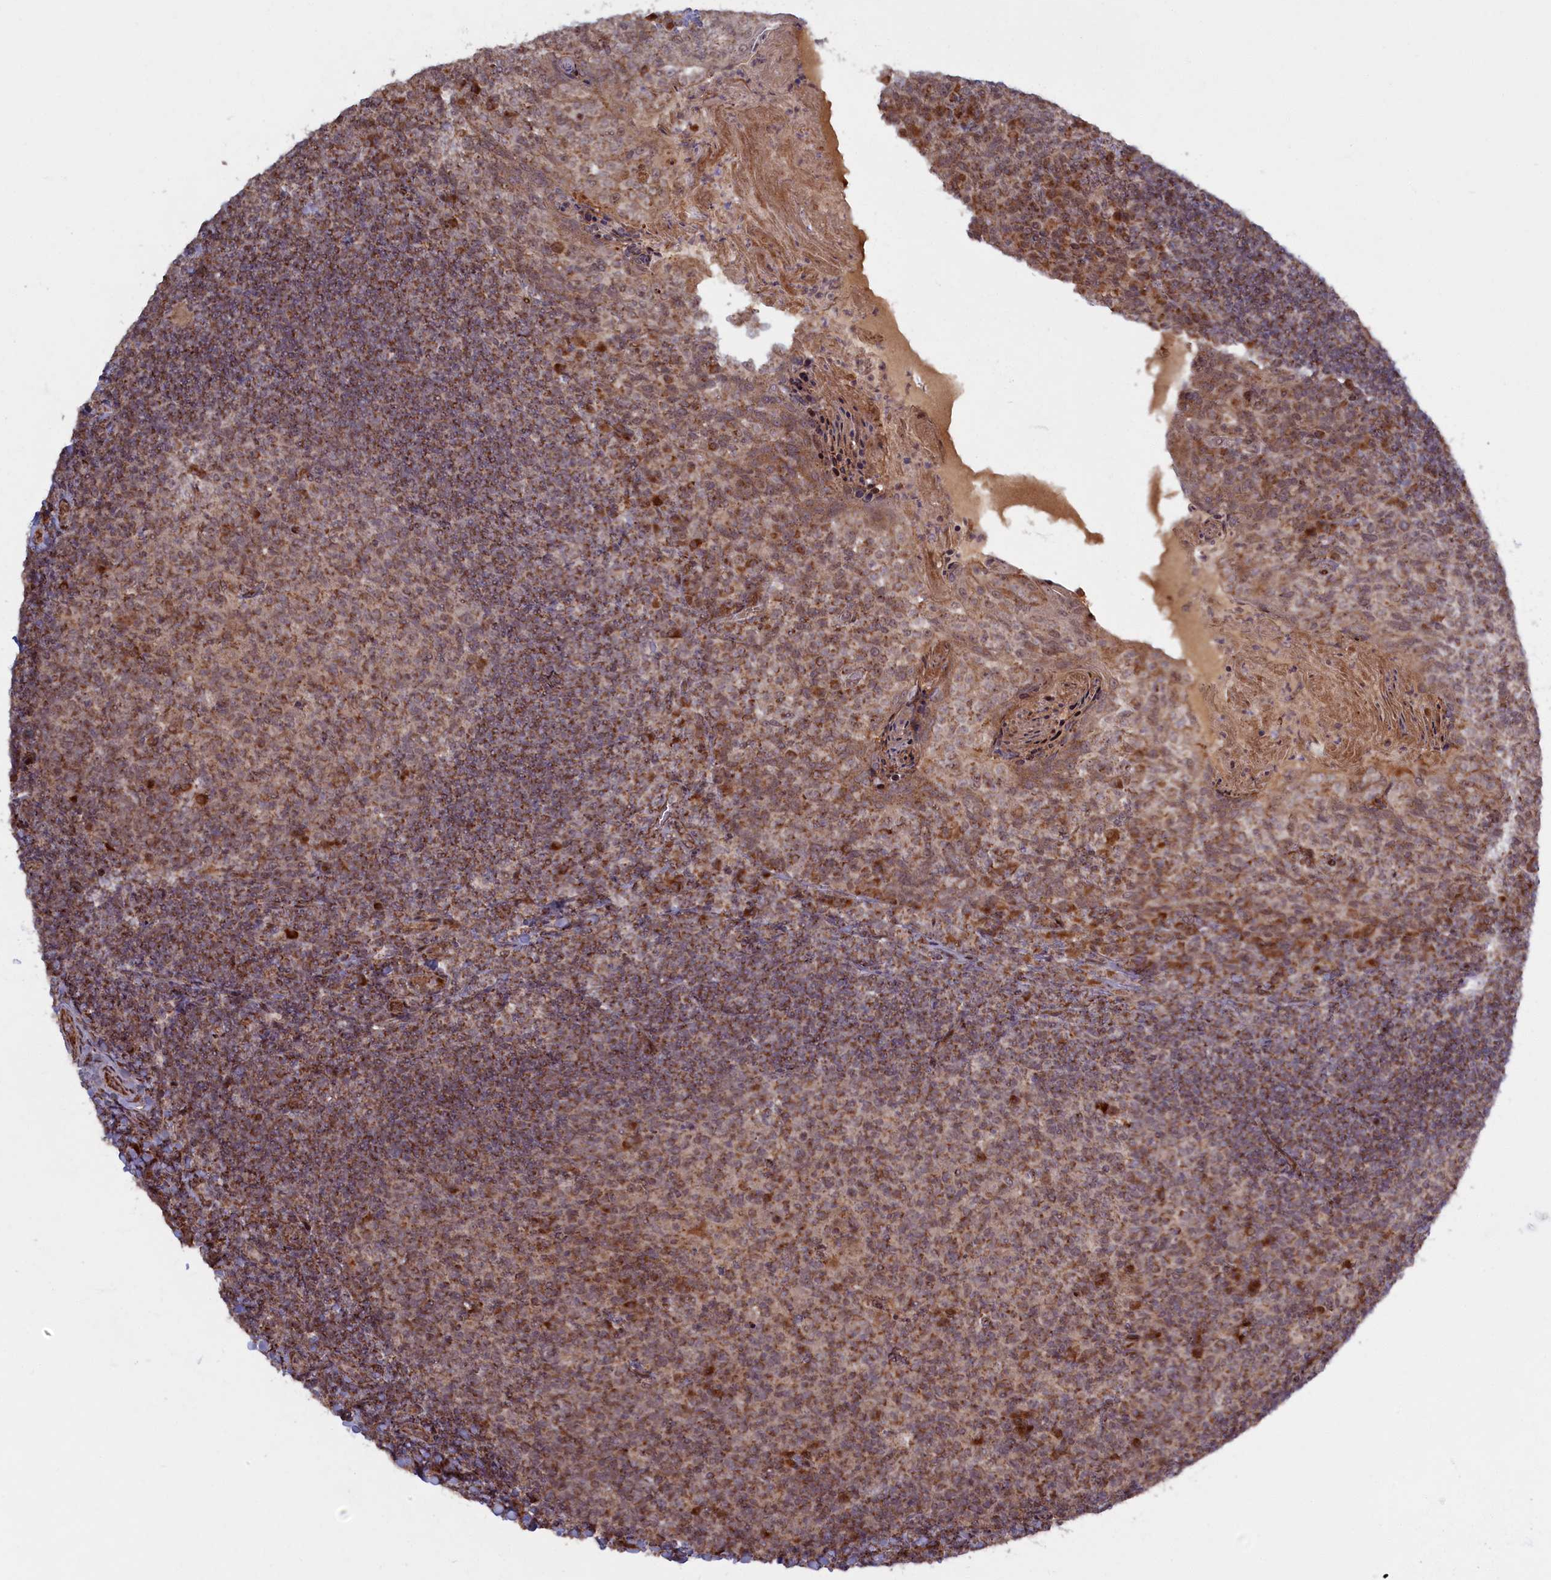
{"staining": {"intensity": "weak", "quantity": "<25%", "location": "cytoplasmic/membranous"}, "tissue": "tonsil", "cell_type": "Germinal center cells", "image_type": "normal", "snomed": [{"axis": "morphology", "description": "Normal tissue, NOS"}, {"axis": "topography", "description": "Tonsil"}], "caption": "An image of human tonsil is negative for staining in germinal center cells. Brightfield microscopy of IHC stained with DAB (3,3'-diaminobenzidine) (brown) and hematoxylin (blue), captured at high magnification.", "gene": "PLA2G10", "patient": {"sex": "female", "age": 10}}